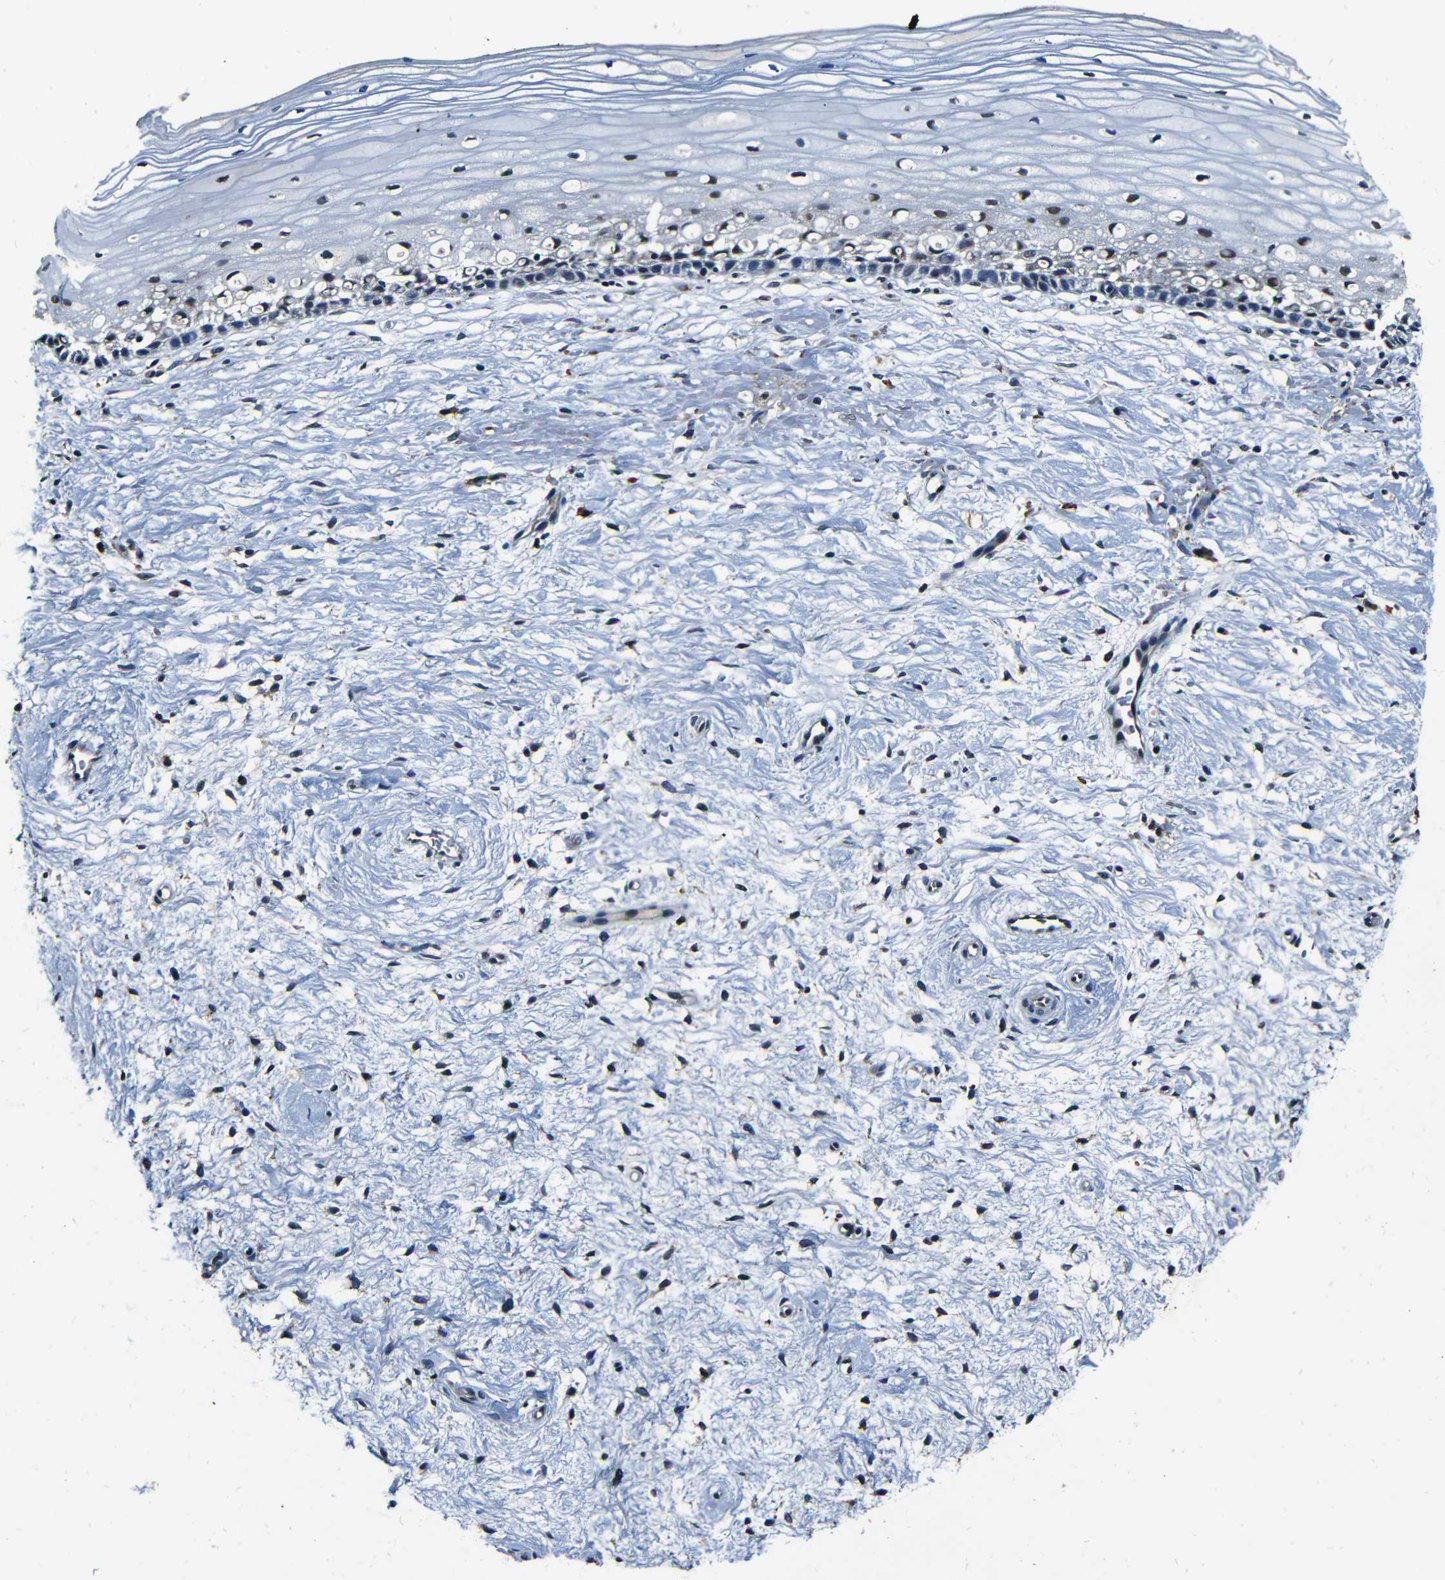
{"staining": {"intensity": "weak", "quantity": "25%-75%", "location": "nuclear"}, "tissue": "cervix", "cell_type": "Squamous epithelial cells", "image_type": "normal", "snomed": [{"axis": "morphology", "description": "Normal tissue, NOS"}, {"axis": "topography", "description": "Cervix"}], "caption": "A high-resolution photomicrograph shows immunohistochemistry staining of normal cervix, which shows weak nuclear expression in approximately 25%-75% of squamous epithelial cells. The protein is shown in brown color, while the nuclei are stained blue.", "gene": "FOXD4L1", "patient": {"sex": "female", "age": 39}}